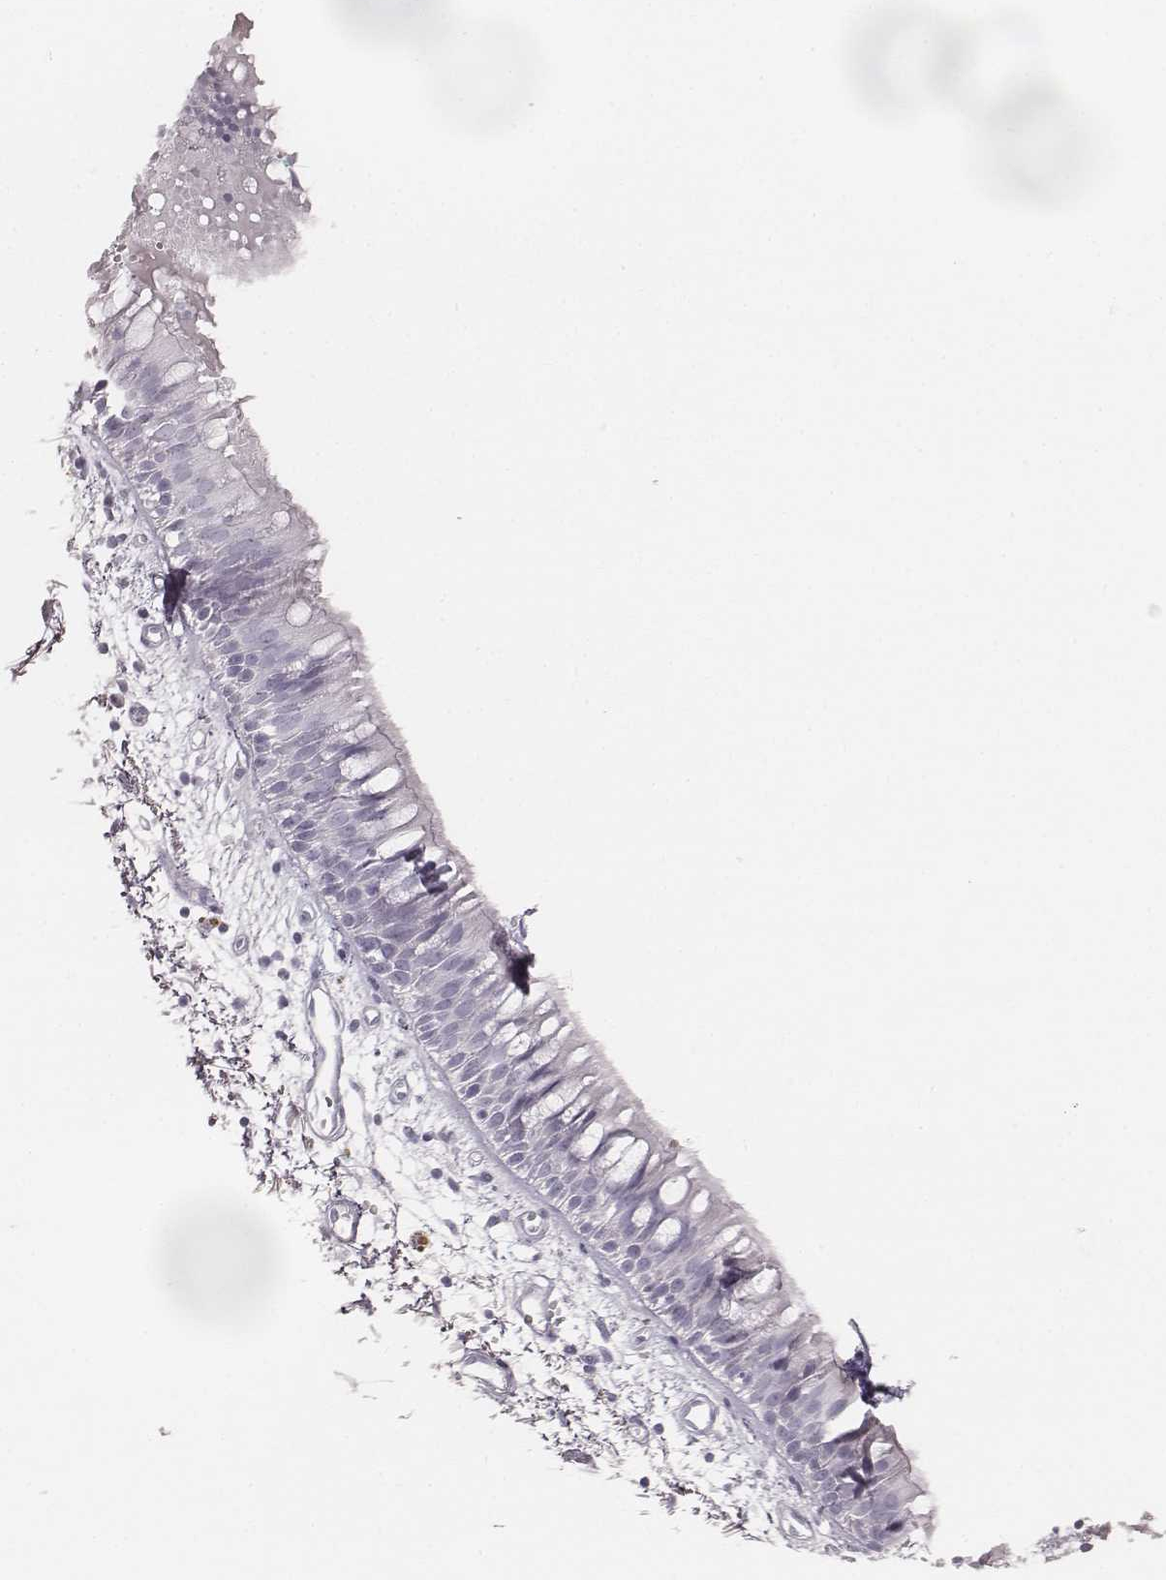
{"staining": {"intensity": "negative", "quantity": "none", "location": "none"}, "tissue": "bronchus", "cell_type": "Respiratory epithelial cells", "image_type": "normal", "snomed": [{"axis": "morphology", "description": "Normal tissue, NOS"}, {"axis": "morphology", "description": "Squamous cell carcinoma, NOS"}, {"axis": "topography", "description": "Cartilage tissue"}, {"axis": "topography", "description": "Bronchus"}, {"axis": "topography", "description": "Lung"}], "caption": "A high-resolution photomicrograph shows immunohistochemistry (IHC) staining of unremarkable bronchus, which exhibits no significant staining in respiratory epithelial cells.", "gene": "KRT34", "patient": {"sex": "male", "age": 66}}